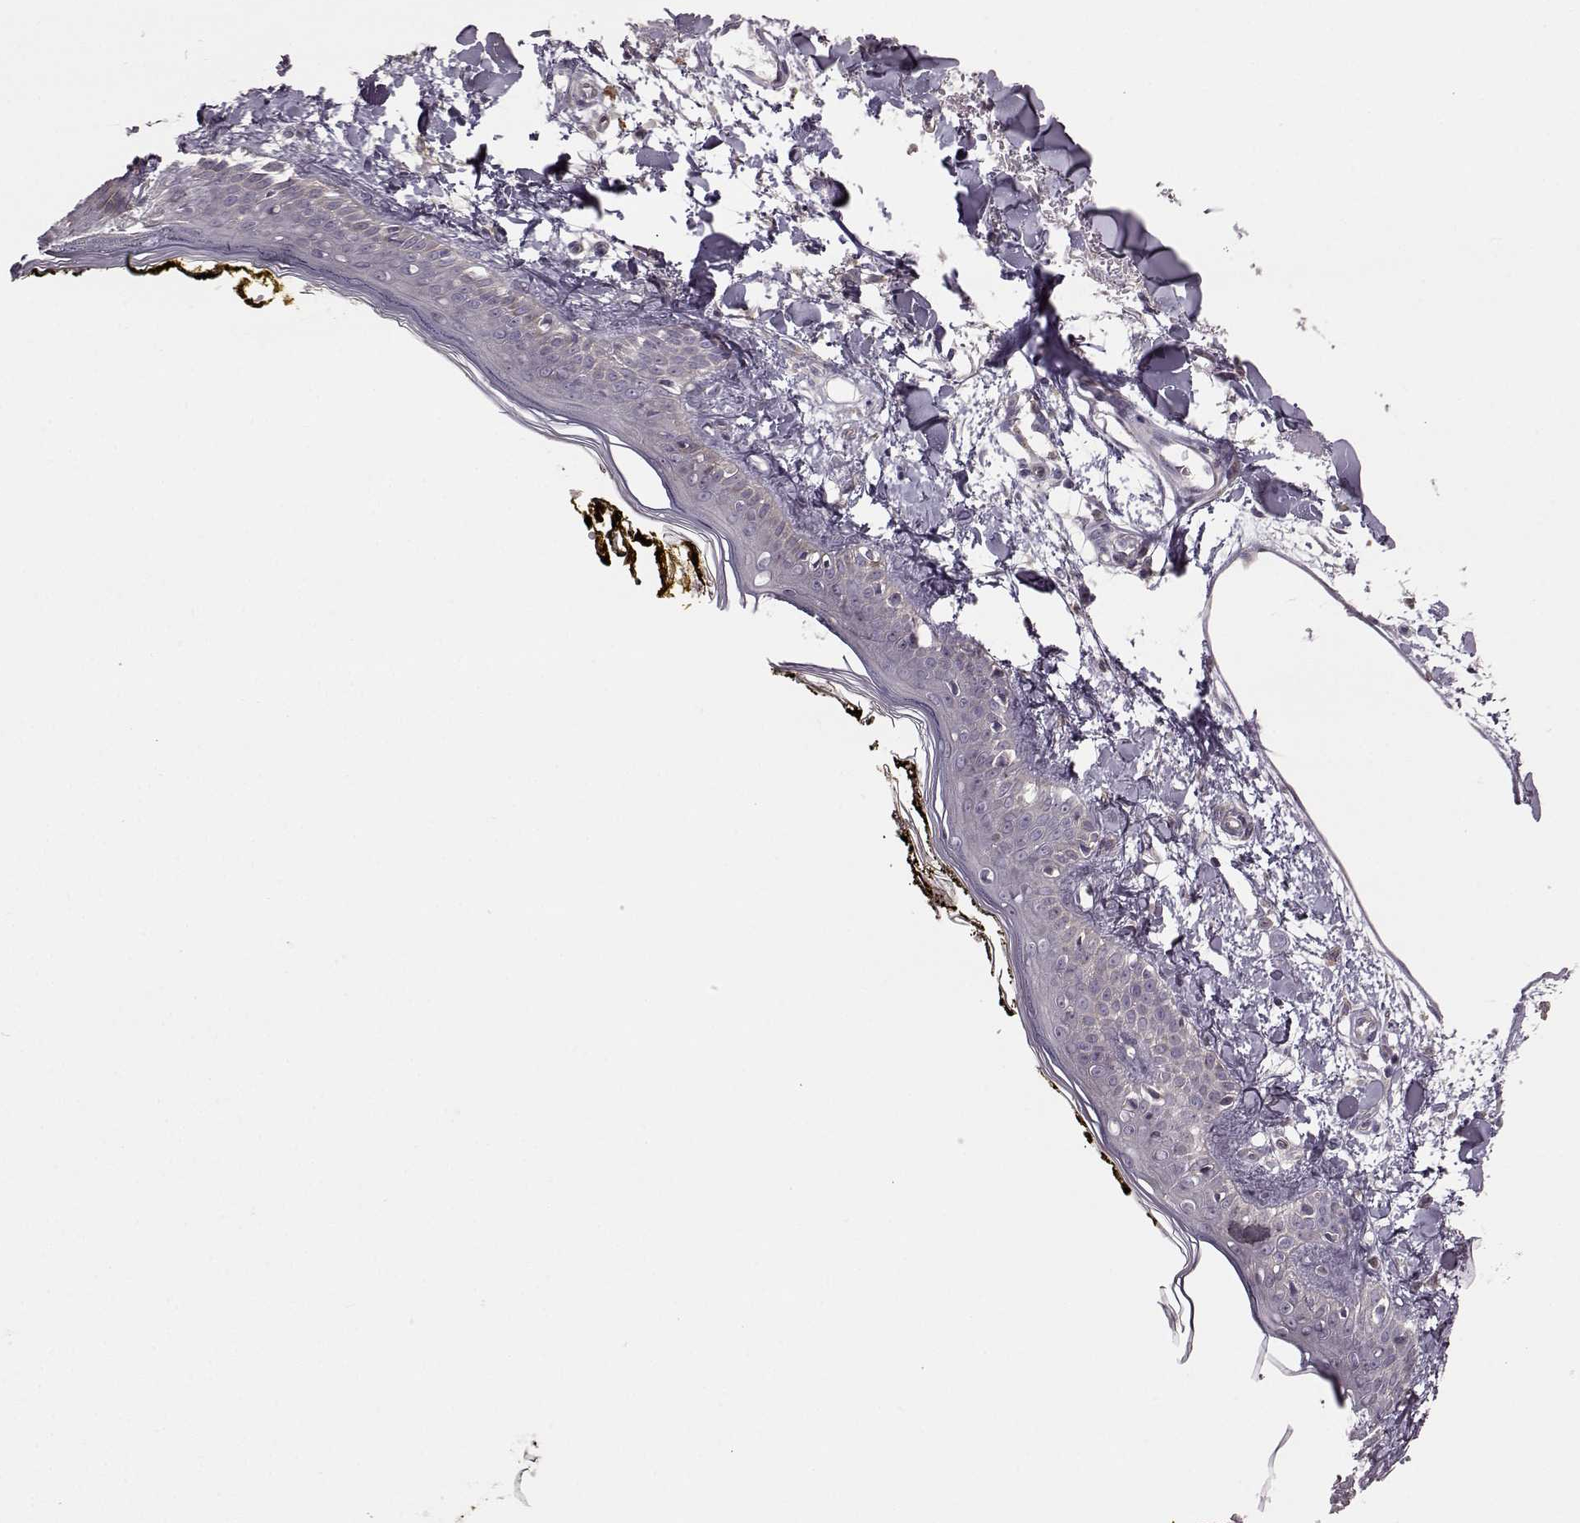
{"staining": {"intensity": "negative", "quantity": "none", "location": "none"}, "tissue": "skin", "cell_type": "Fibroblasts", "image_type": "normal", "snomed": [{"axis": "morphology", "description": "Normal tissue, NOS"}, {"axis": "topography", "description": "Skin"}], "caption": "There is no significant positivity in fibroblasts of skin.", "gene": "GPR50", "patient": {"sex": "male", "age": 76}}